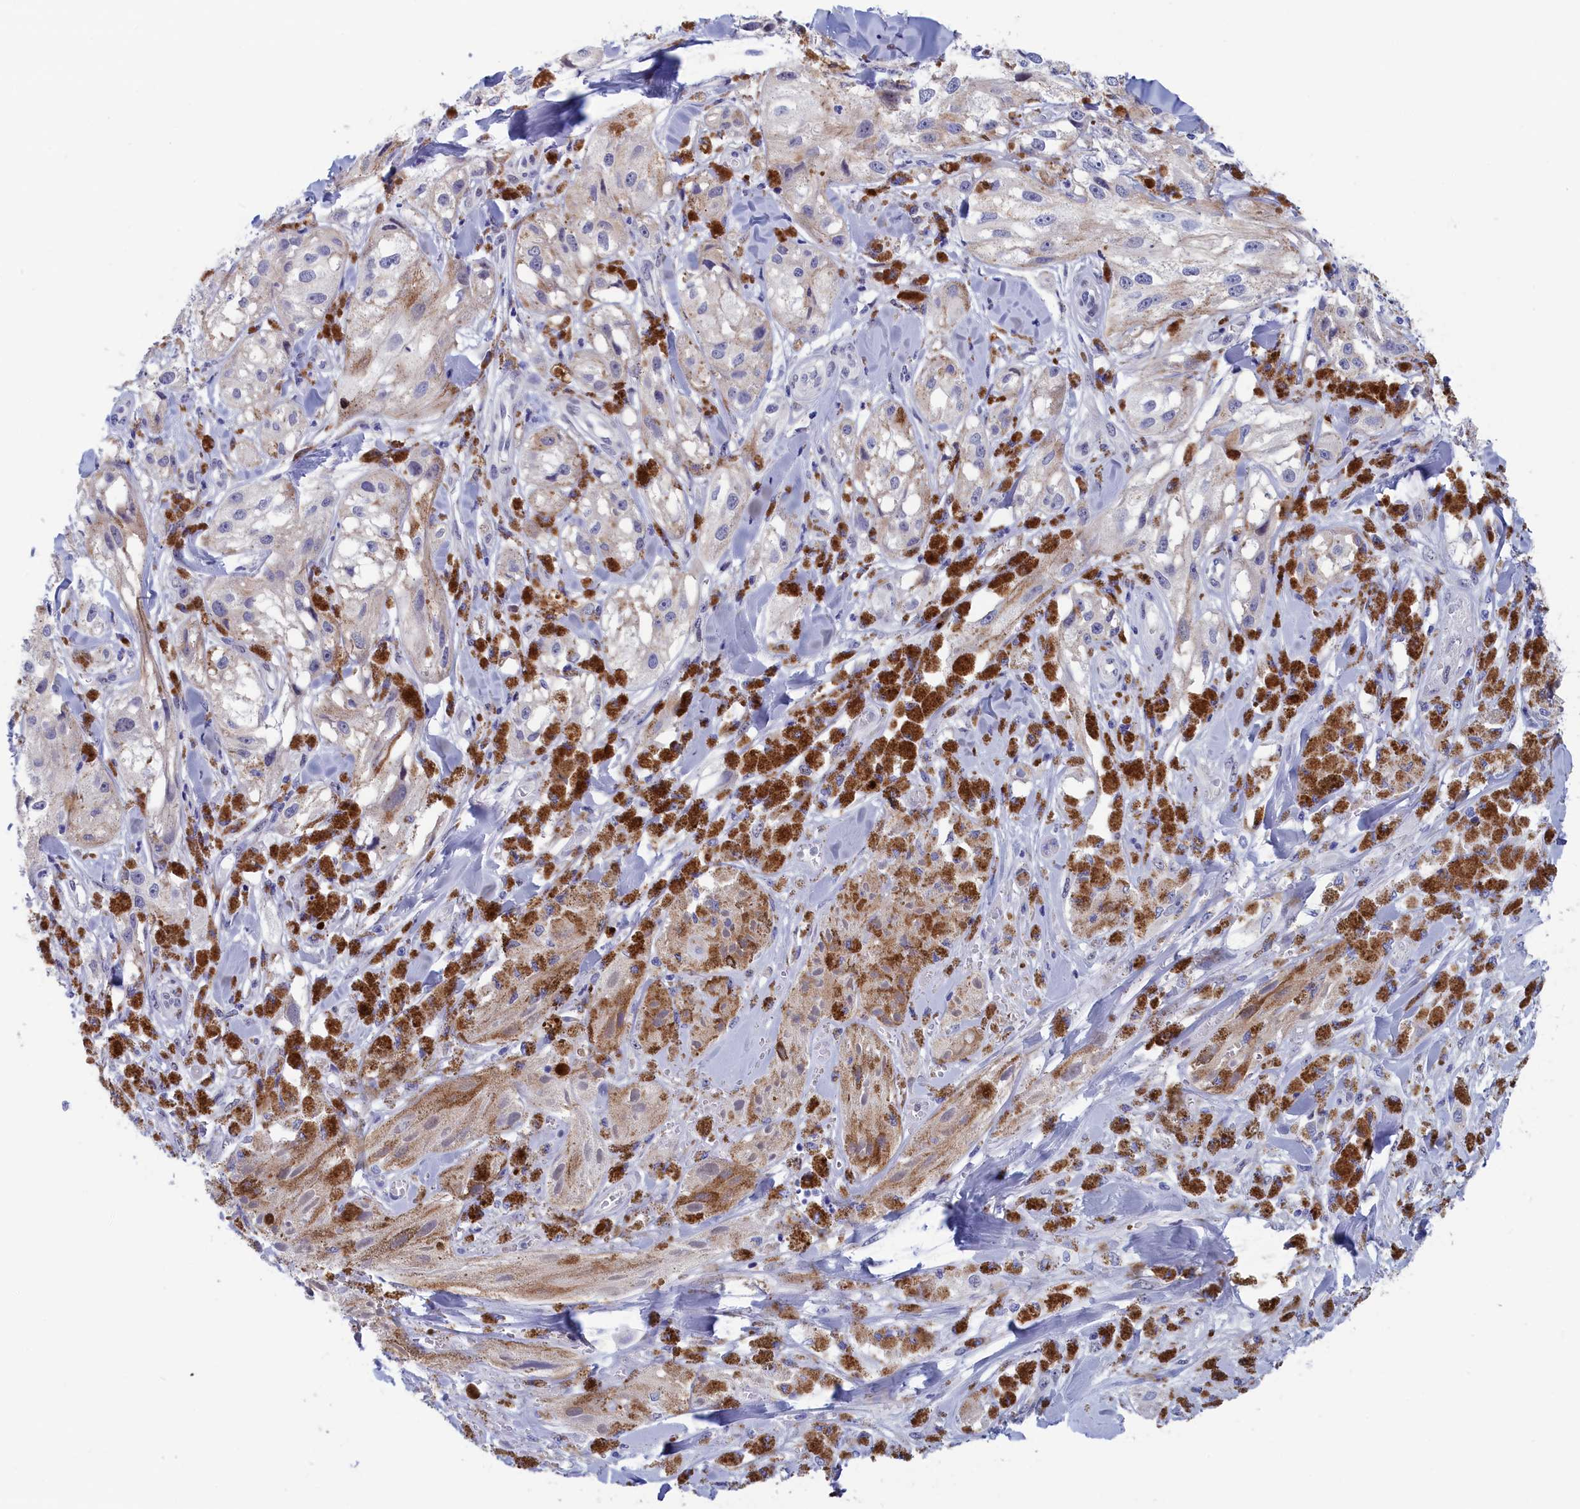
{"staining": {"intensity": "negative", "quantity": "none", "location": "none"}, "tissue": "melanoma", "cell_type": "Tumor cells", "image_type": "cancer", "snomed": [{"axis": "morphology", "description": "Malignant melanoma, NOS"}, {"axis": "topography", "description": "Skin"}], "caption": "Tumor cells are negative for protein expression in human malignant melanoma.", "gene": "WDR83", "patient": {"sex": "male", "age": 88}}